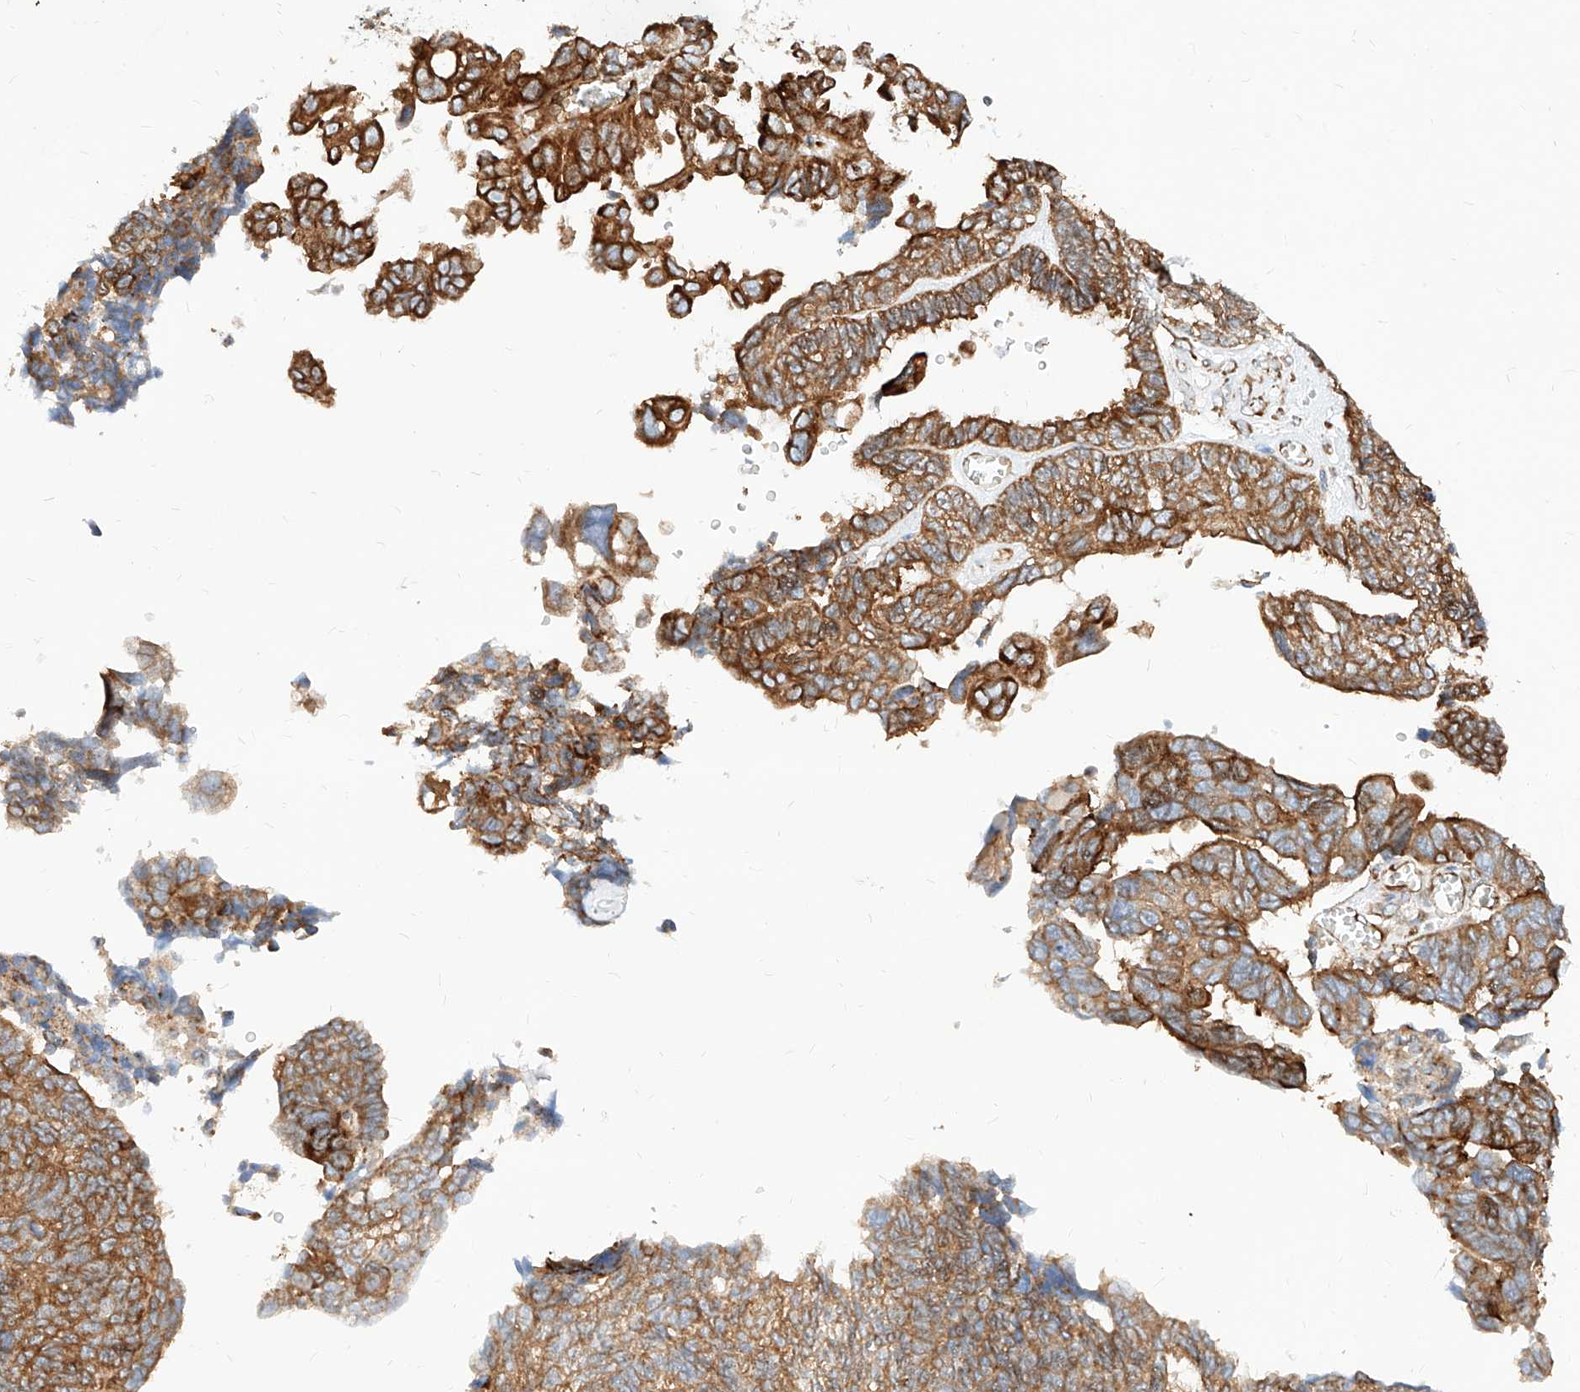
{"staining": {"intensity": "strong", "quantity": ">75%", "location": "cytoplasmic/membranous"}, "tissue": "ovarian cancer", "cell_type": "Tumor cells", "image_type": "cancer", "snomed": [{"axis": "morphology", "description": "Cystadenocarcinoma, serous, NOS"}, {"axis": "topography", "description": "Ovary"}], "caption": "IHC histopathology image of neoplastic tissue: serous cystadenocarcinoma (ovarian) stained using immunohistochemistry shows high levels of strong protein expression localized specifically in the cytoplasmic/membranous of tumor cells, appearing as a cytoplasmic/membranous brown color.", "gene": "CSGALNACT2", "patient": {"sex": "female", "age": 79}}